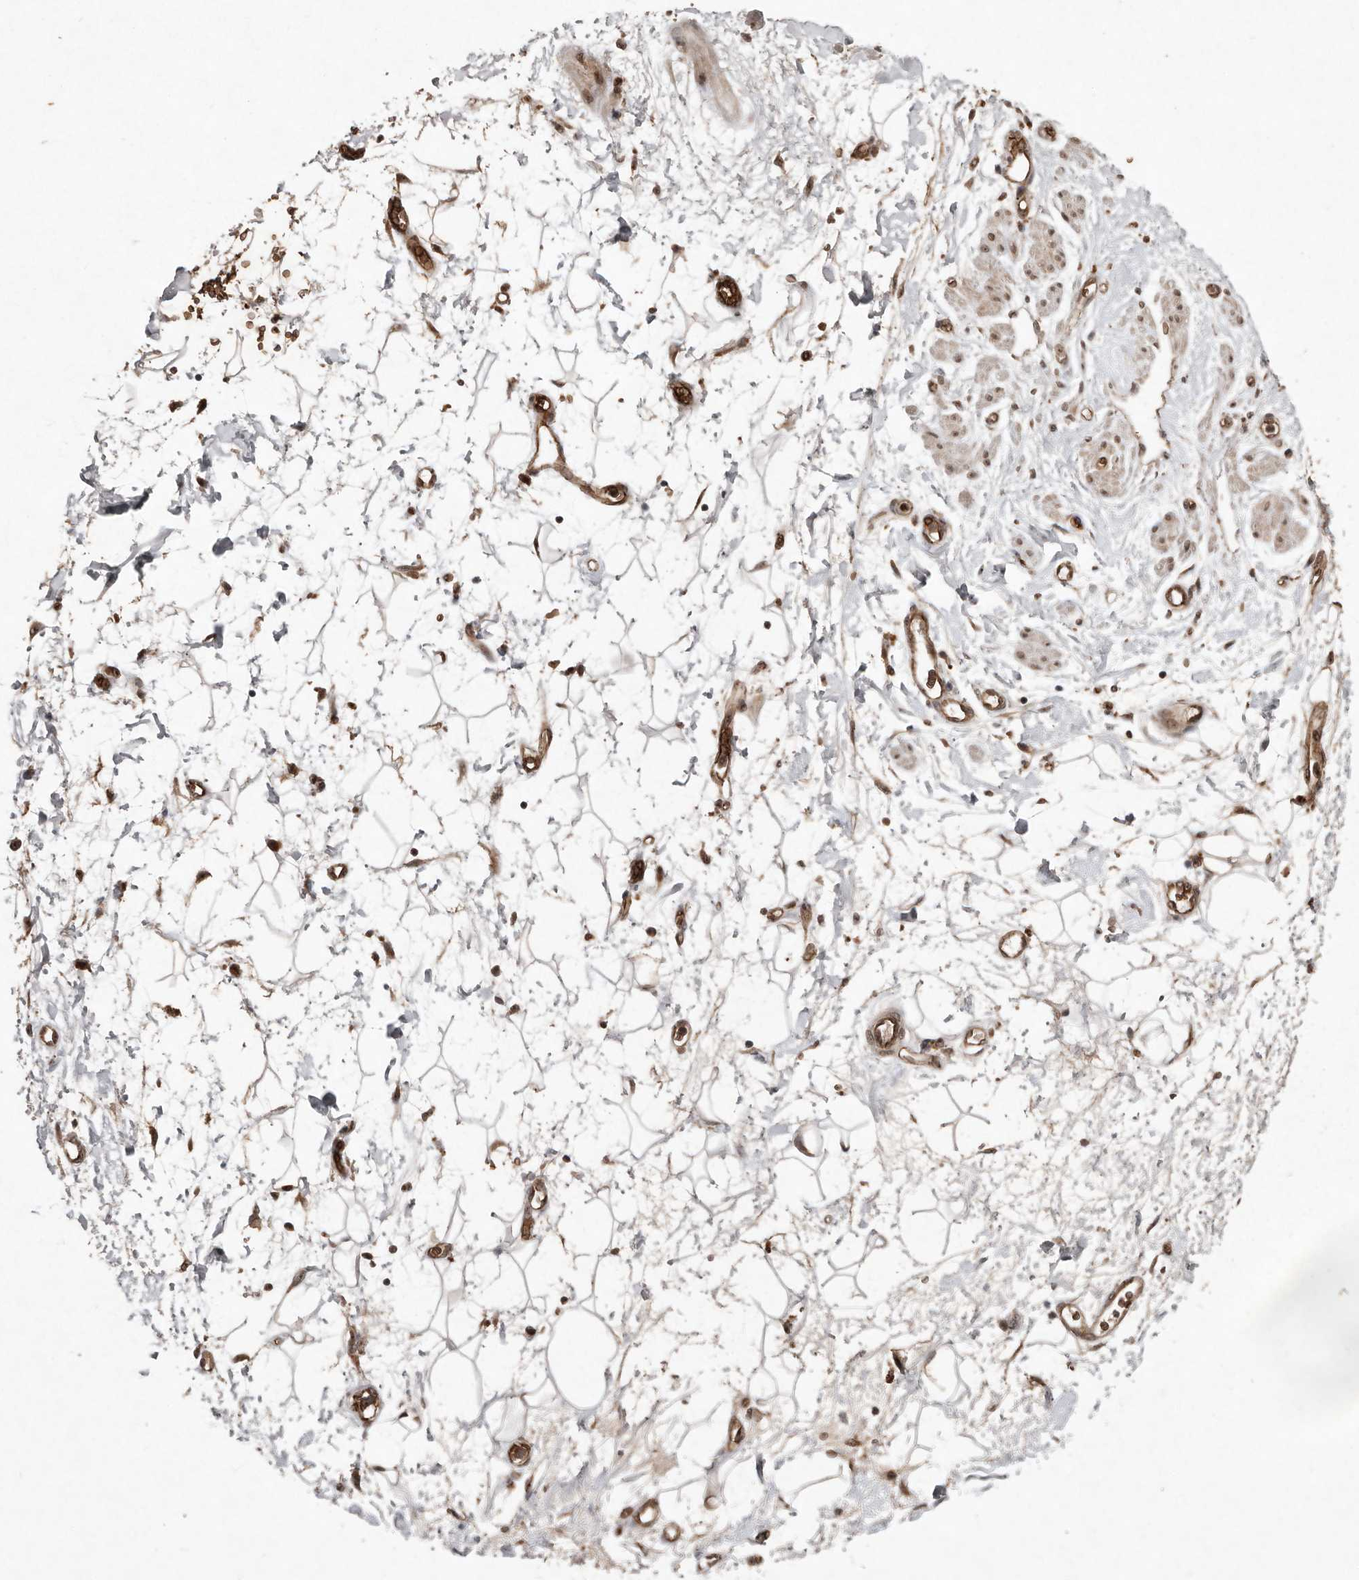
{"staining": {"intensity": "moderate", "quantity": ">75%", "location": "nuclear"}, "tissue": "adipose tissue", "cell_type": "Adipocytes", "image_type": "normal", "snomed": [{"axis": "morphology", "description": "Normal tissue, NOS"}, {"axis": "morphology", "description": "Adenocarcinoma, NOS"}, {"axis": "topography", "description": "Pancreas"}, {"axis": "topography", "description": "Peripheral nerve tissue"}], "caption": "Protein expression analysis of unremarkable adipose tissue shows moderate nuclear positivity in about >75% of adipocytes. Nuclei are stained in blue.", "gene": "DIP2C", "patient": {"sex": "male", "age": 59}}